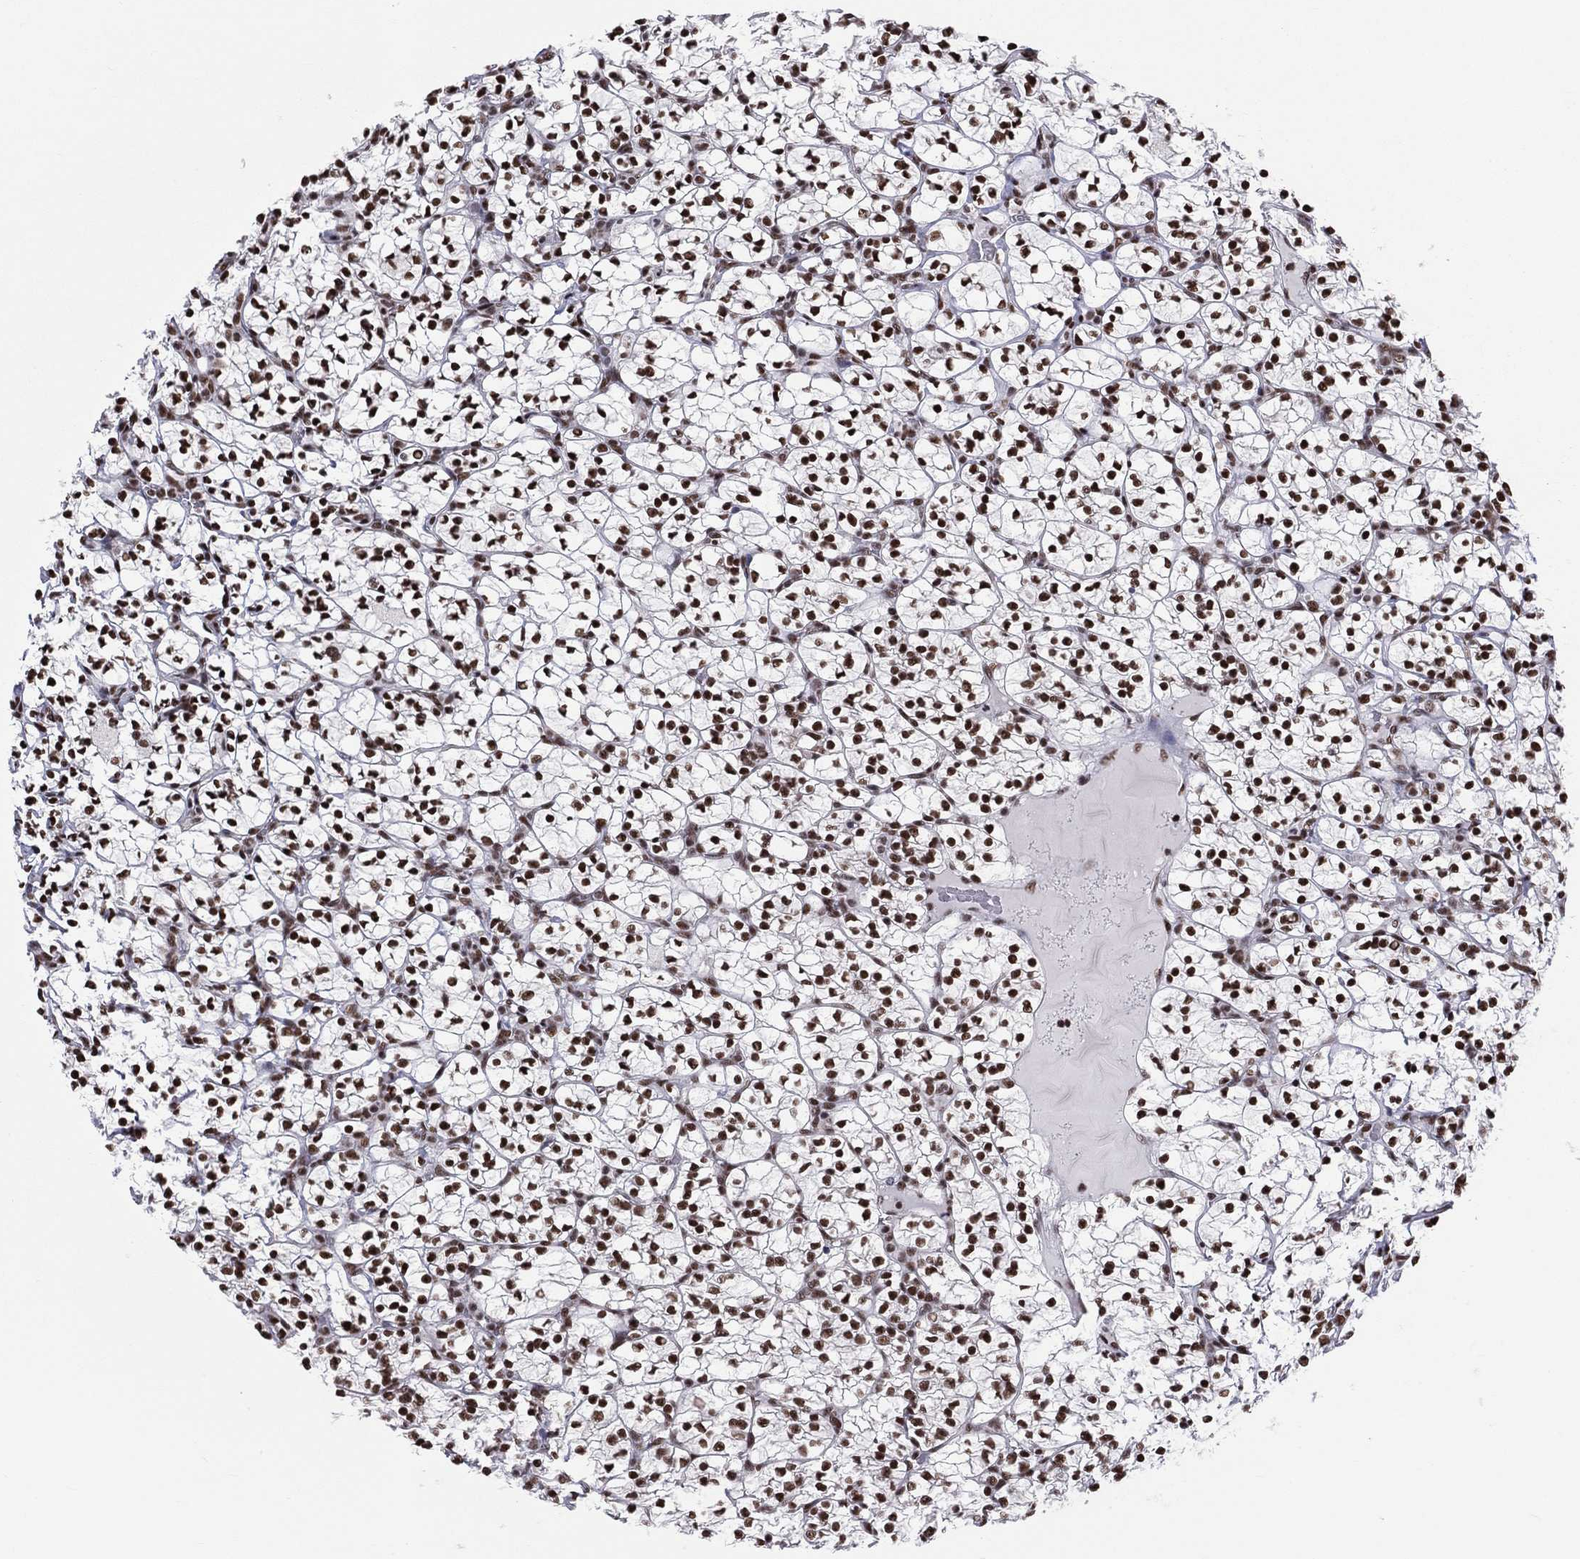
{"staining": {"intensity": "strong", "quantity": ">75%", "location": "nuclear"}, "tissue": "renal cancer", "cell_type": "Tumor cells", "image_type": "cancer", "snomed": [{"axis": "morphology", "description": "Adenocarcinoma, NOS"}, {"axis": "topography", "description": "Kidney"}], "caption": "Immunohistochemistry staining of renal cancer, which shows high levels of strong nuclear staining in about >75% of tumor cells indicating strong nuclear protein expression. The staining was performed using DAB (brown) for protein detection and nuclei were counterstained in hematoxylin (blue).", "gene": "ZNF7", "patient": {"sex": "female", "age": 89}}